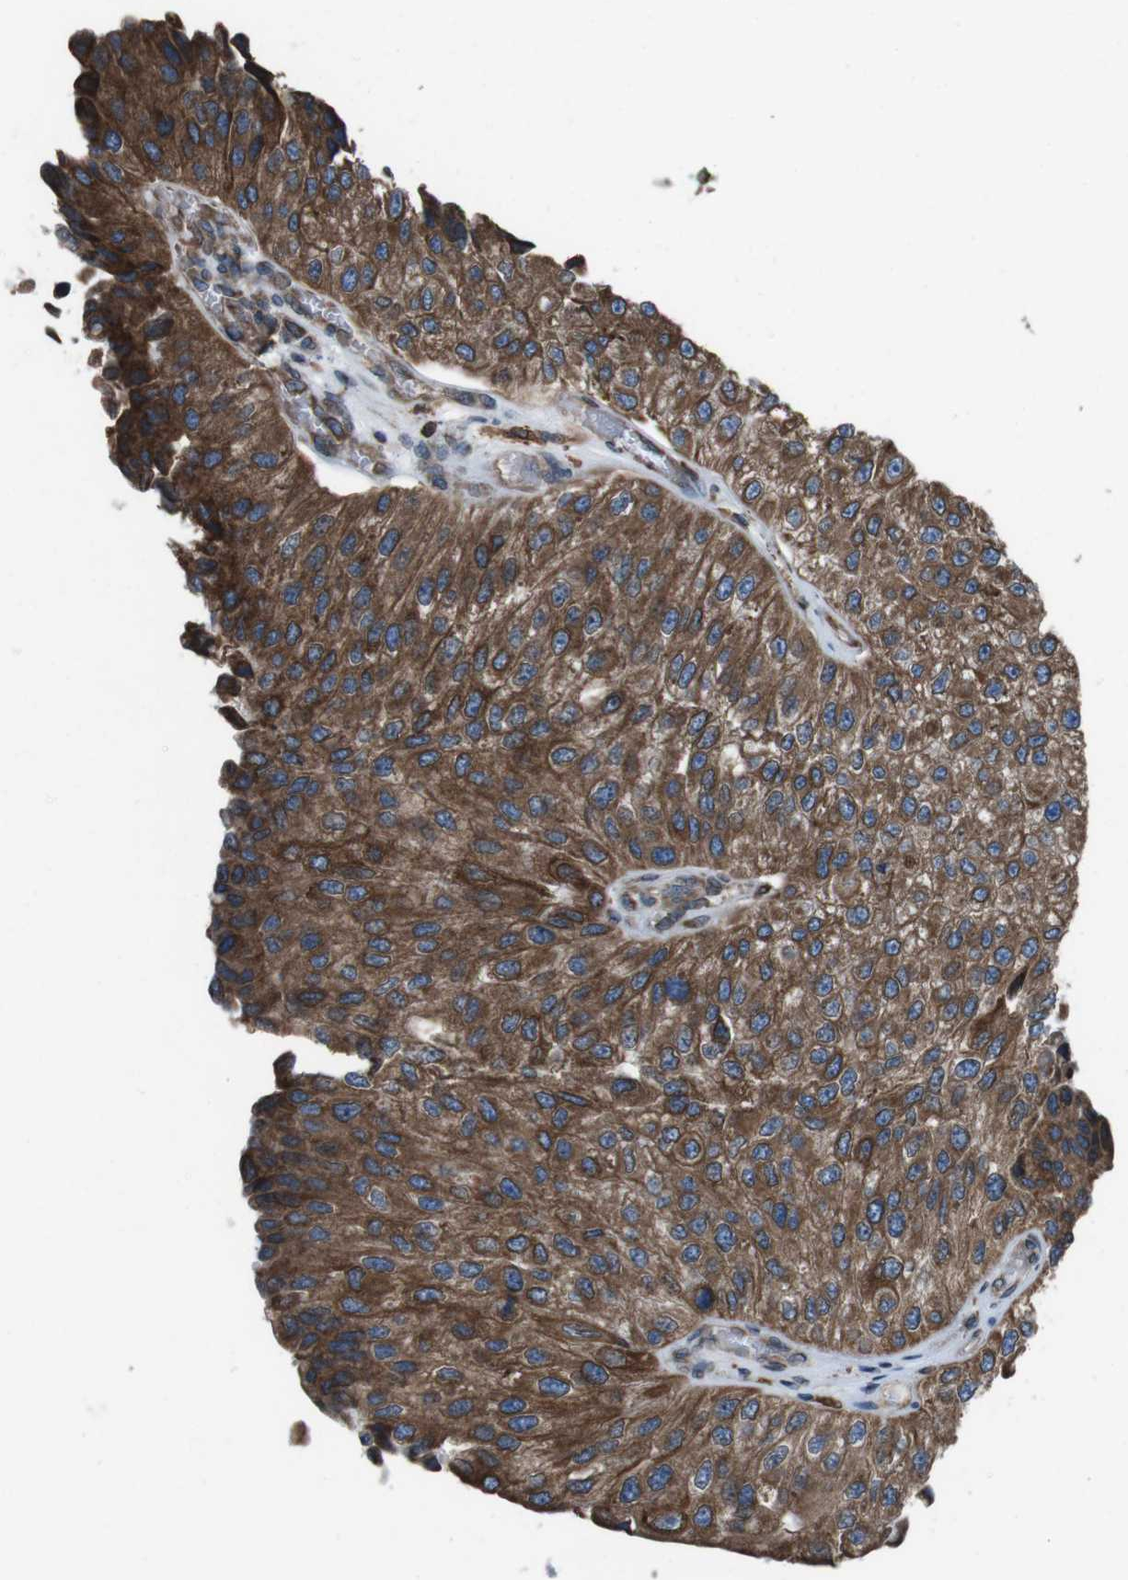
{"staining": {"intensity": "moderate", "quantity": ">75%", "location": "cytoplasmic/membranous"}, "tissue": "urothelial cancer", "cell_type": "Tumor cells", "image_type": "cancer", "snomed": [{"axis": "morphology", "description": "Urothelial carcinoma, High grade"}, {"axis": "topography", "description": "Kidney"}, {"axis": "topography", "description": "Urinary bladder"}], "caption": "Immunohistochemical staining of urothelial carcinoma (high-grade) displays moderate cytoplasmic/membranous protein positivity in approximately >75% of tumor cells.", "gene": "APMAP", "patient": {"sex": "male", "age": 77}}